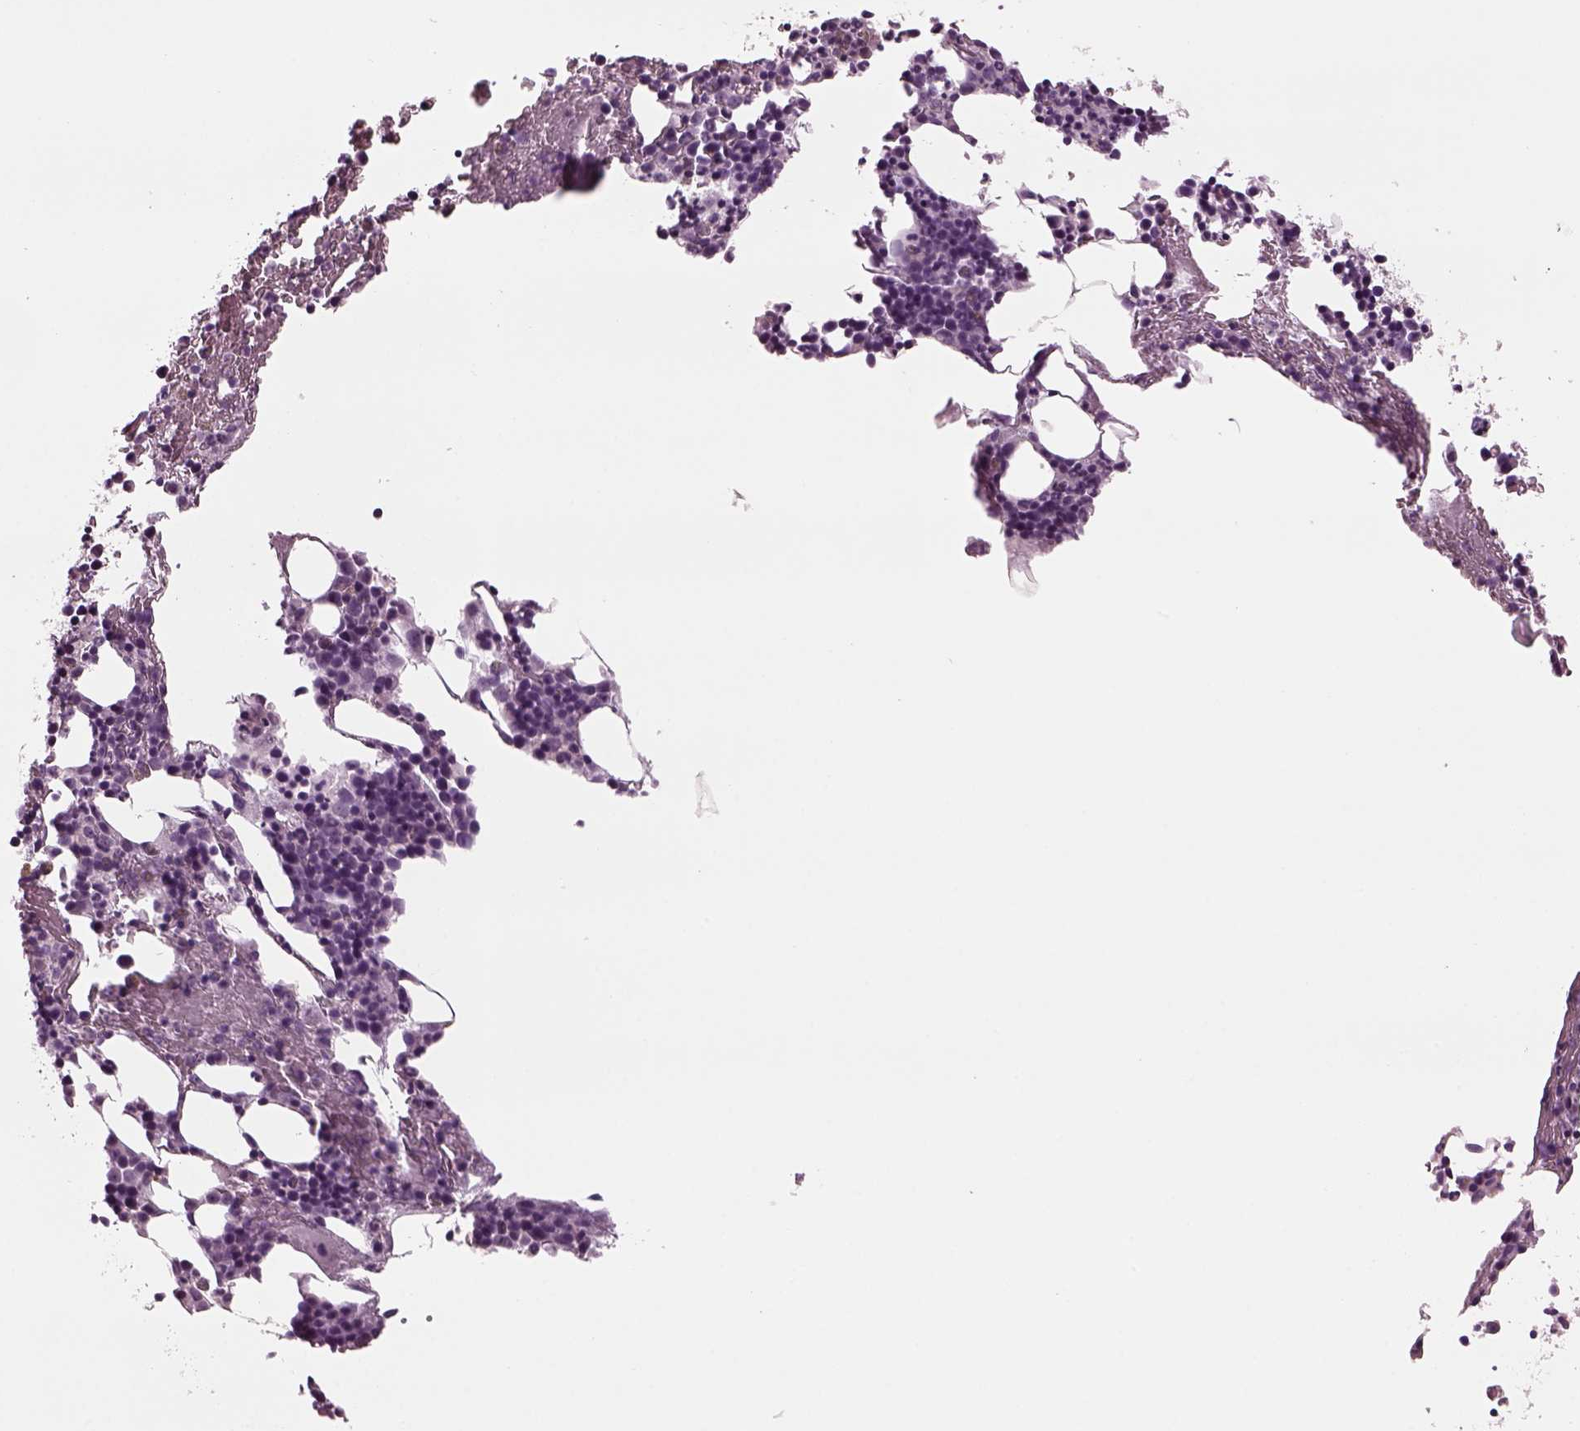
{"staining": {"intensity": "negative", "quantity": "none", "location": "none"}, "tissue": "bone marrow", "cell_type": "Hematopoietic cells", "image_type": "normal", "snomed": [{"axis": "morphology", "description": "Normal tissue, NOS"}, {"axis": "topography", "description": "Bone marrow"}], "caption": "Bone marrow was stained to show a protein in brown. There is no significant expression in hematopoietic cells. (DAB IHC, high magnification).", "gene": "TPPP2", "patient": {"sex": "male", "age": 72}}